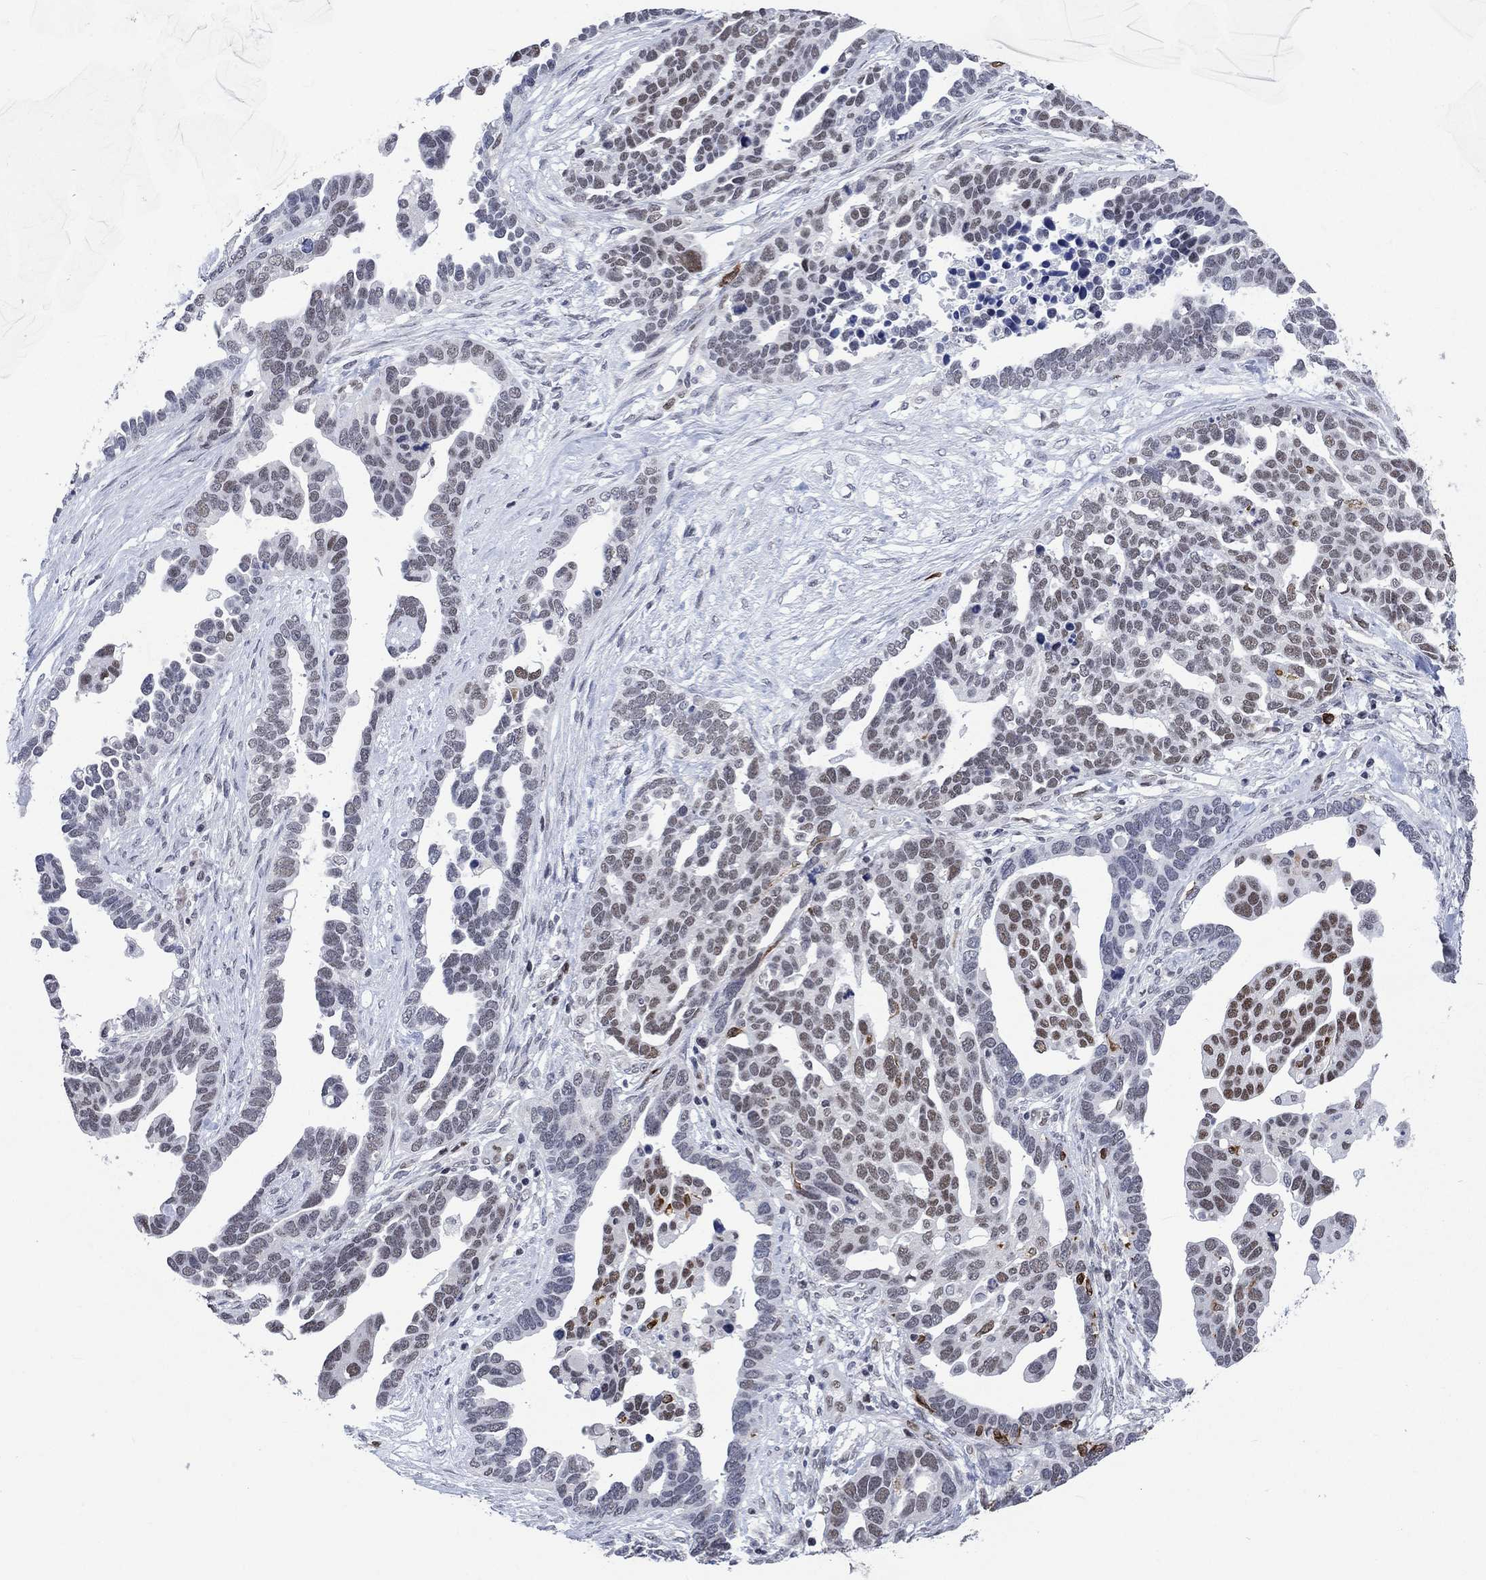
{"staining": {"intensity": "moderate", "quantity": "<25%", "location": "nuclear"}, "tissue": "ovarian cancer", "cell_type": "Tumor cells", "image_type": "cancer", "snomed": [{"axis": "morphology", "description": "Cystadenocarcinoma, serous, NOS"}, {"axis": "topography", "description": "Ovary"}], "caption": "Approximately <25% of tumor cells in serous cystadenocarcinoma (ovarian) show moderate nuclear protein expression as visualized by brown immunohistochemical staining.", "gene": "HCFC1", "patient": {"sex": "female", "age": 54}}